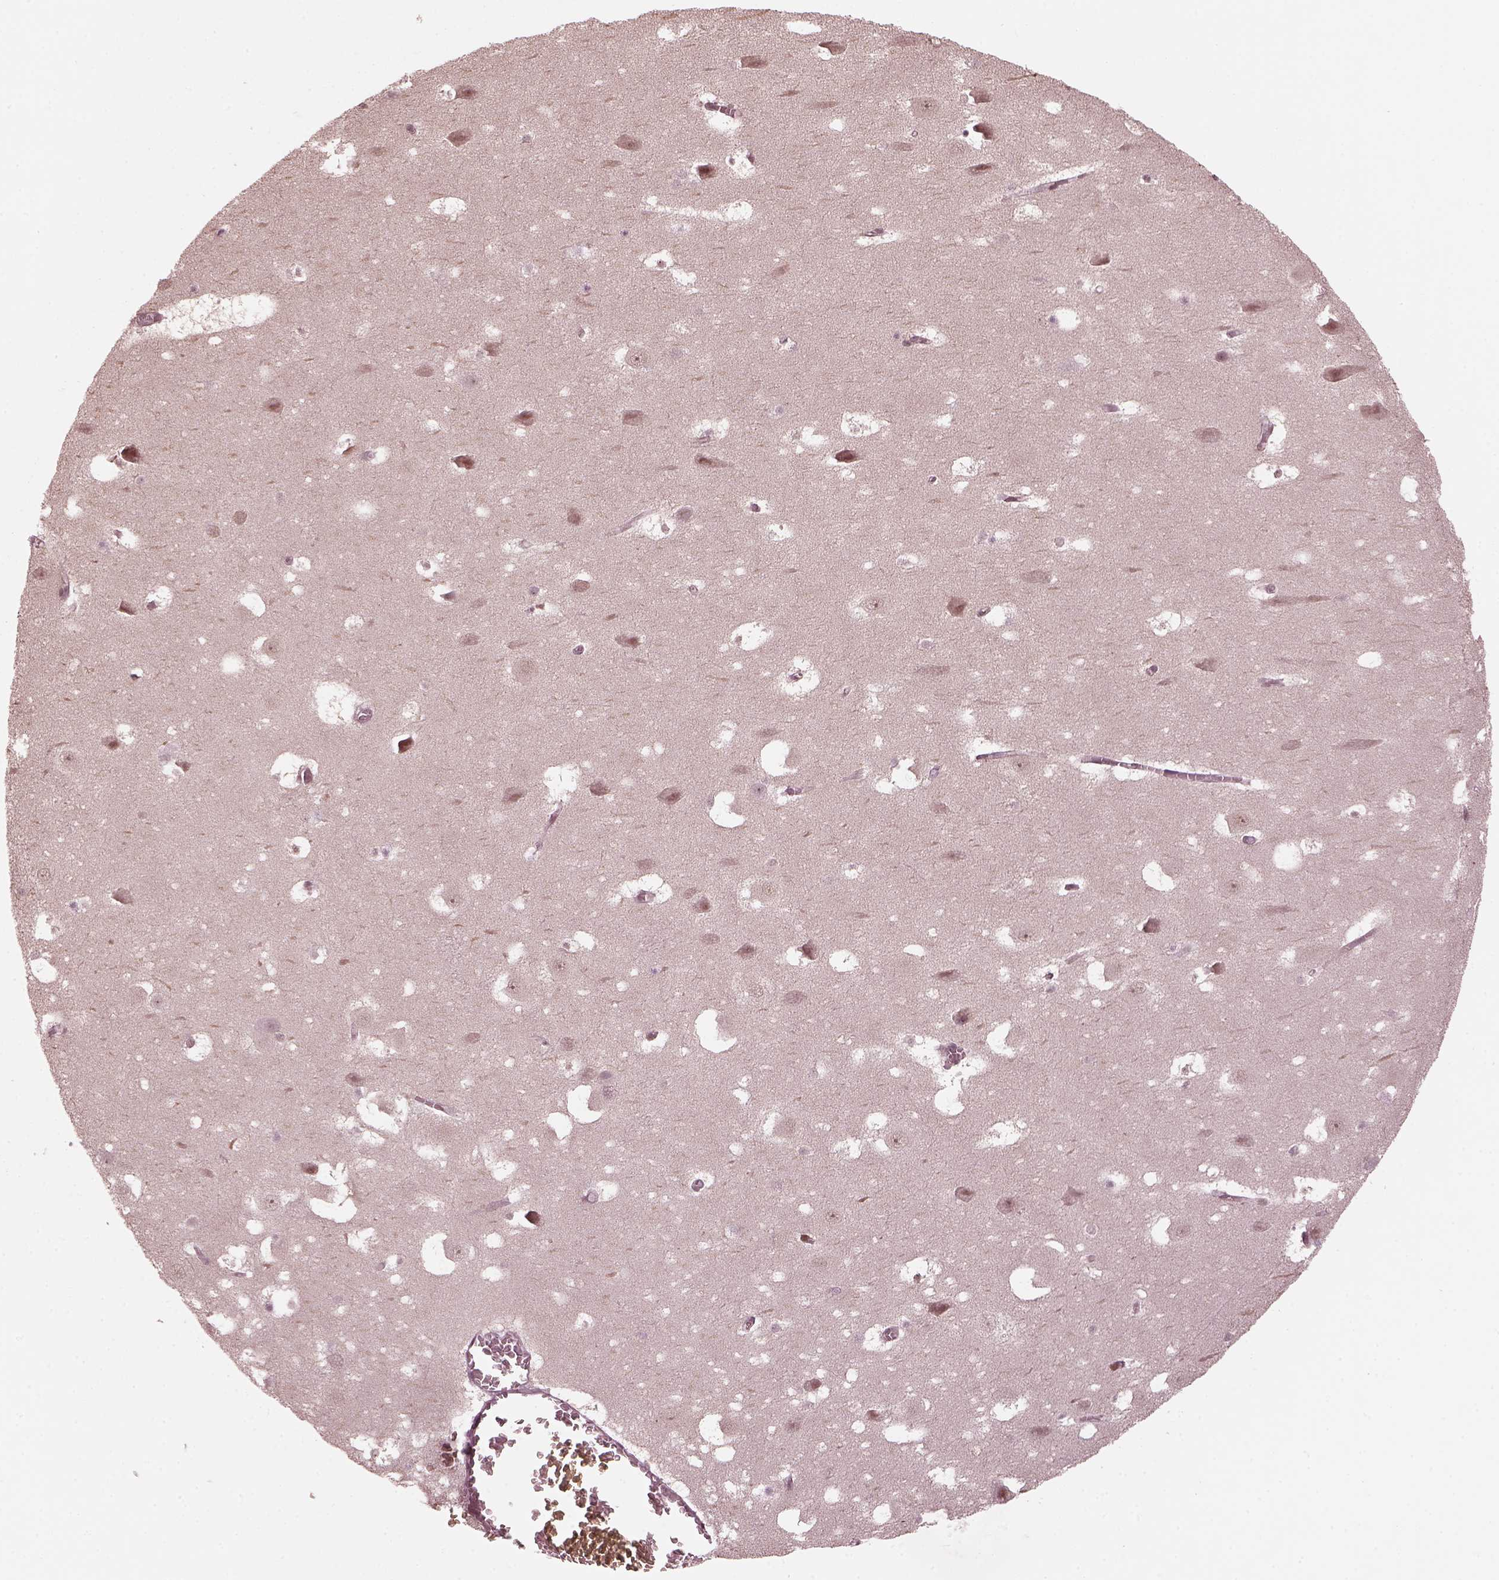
{"staining": {"intensity": "negative", "quantity": "none", "location": "none"}, "tissue": "hippocampus", "cell_type": "Glial cells", "image_type": "normal", "snomed": [{"axis": "morphology", "description": "Normal tissue, NOS"}, {"axis": "topography", "description": "Hippocampus"}], "caption": "This histopathology image is of unremarkable hippocampus stained with IHC to label a protein in brown with the nuclei are counter-stained blue. There is no expression in glial cells.", "gene": "TRIB3", "patient": {"sex": "male", "age": 45}}